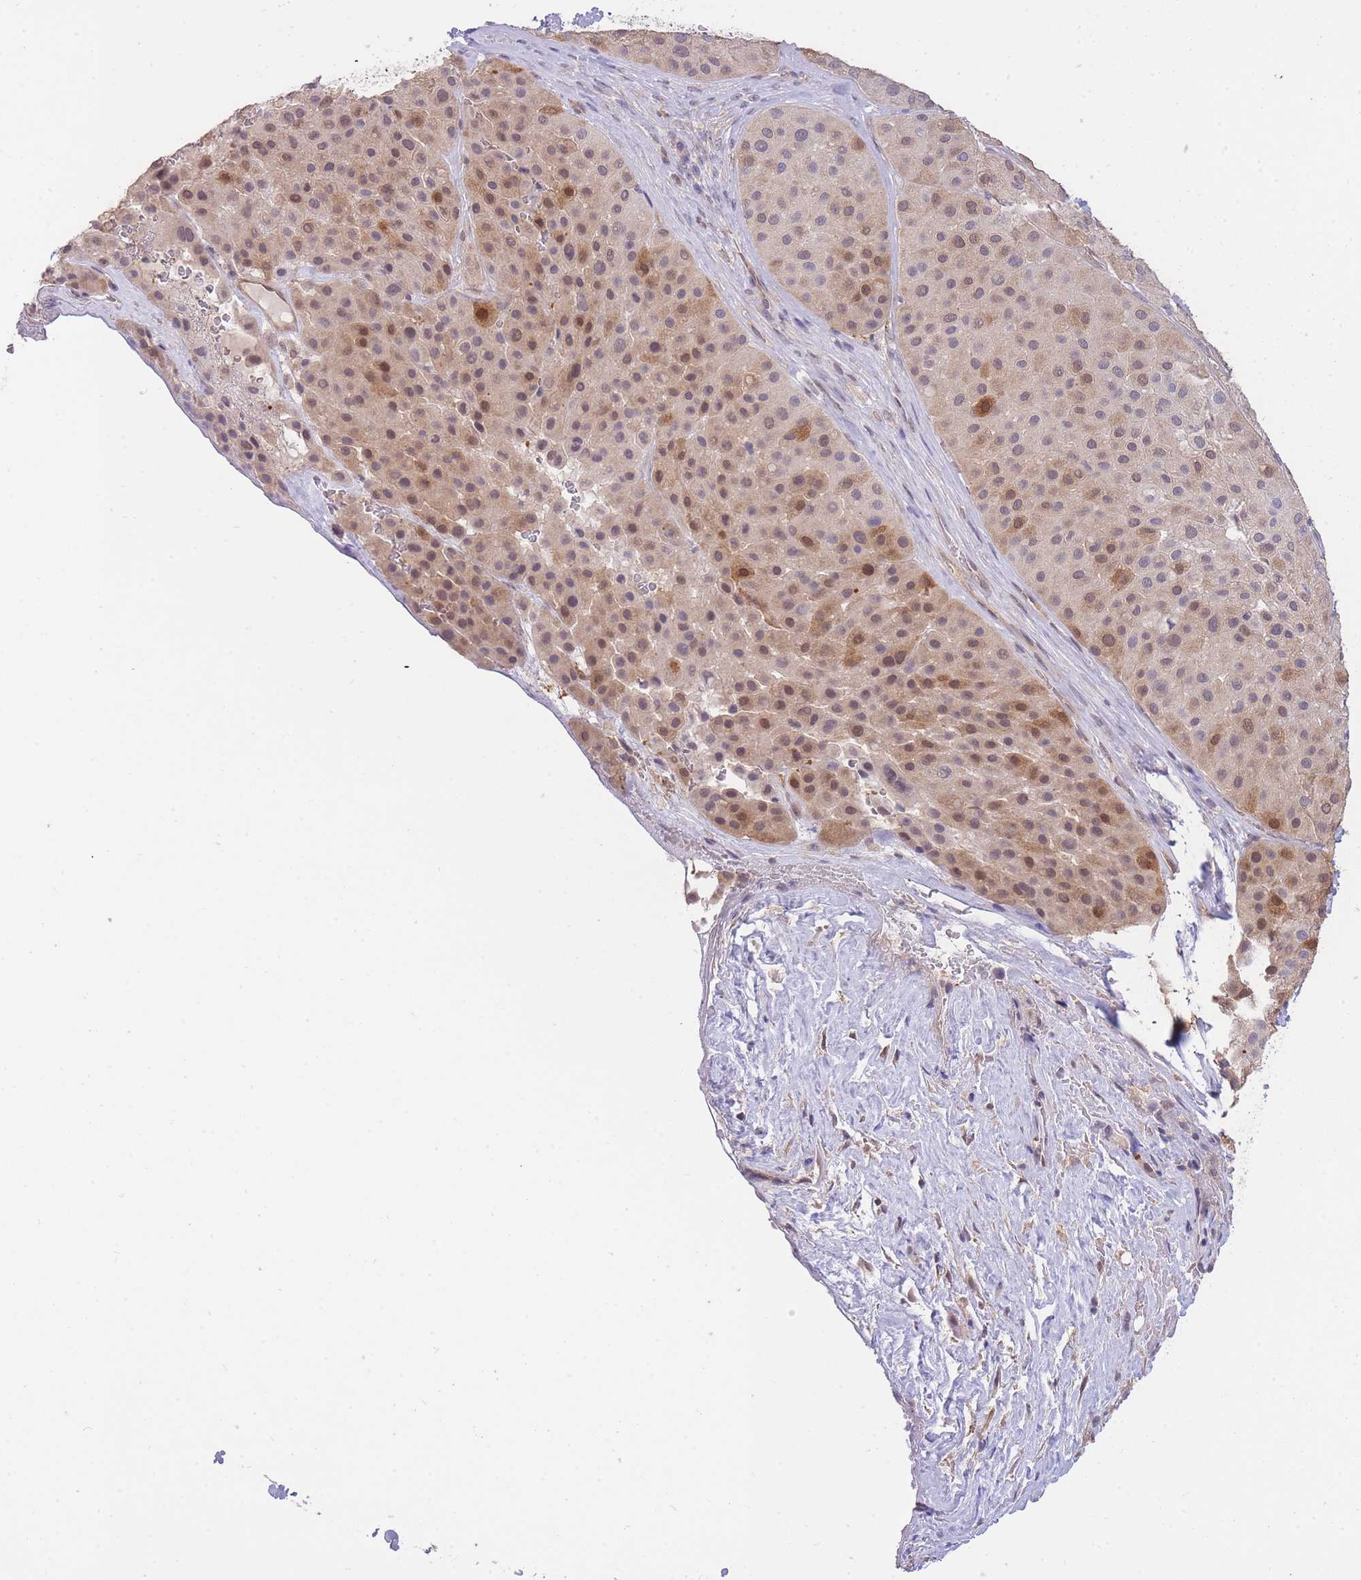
{"staining": {"intensity": "moderate", "quantity": ">75%", "location": "cytoplasmic/membranous,nuclear"}, "tissue": "melanoma", "cell_type": "Tumor cells", "image_type": "cancer", "snomed": [{"axis": "morphology", "description": "Malignant melanoma, Metastatic site"}, {"axis": "topography", "description": "Smooth muscle"}], "caption": "The histopathology image exhibits a brown stain indicating the presence of a protein in the cytoplasmic/membranous and nuclear of tumor cells in melanoma. (DAB = brown stain, brightfield microscopy at high magnification).", "gene": "SMC6", "patient": {"sex": "male", "age": 41}}